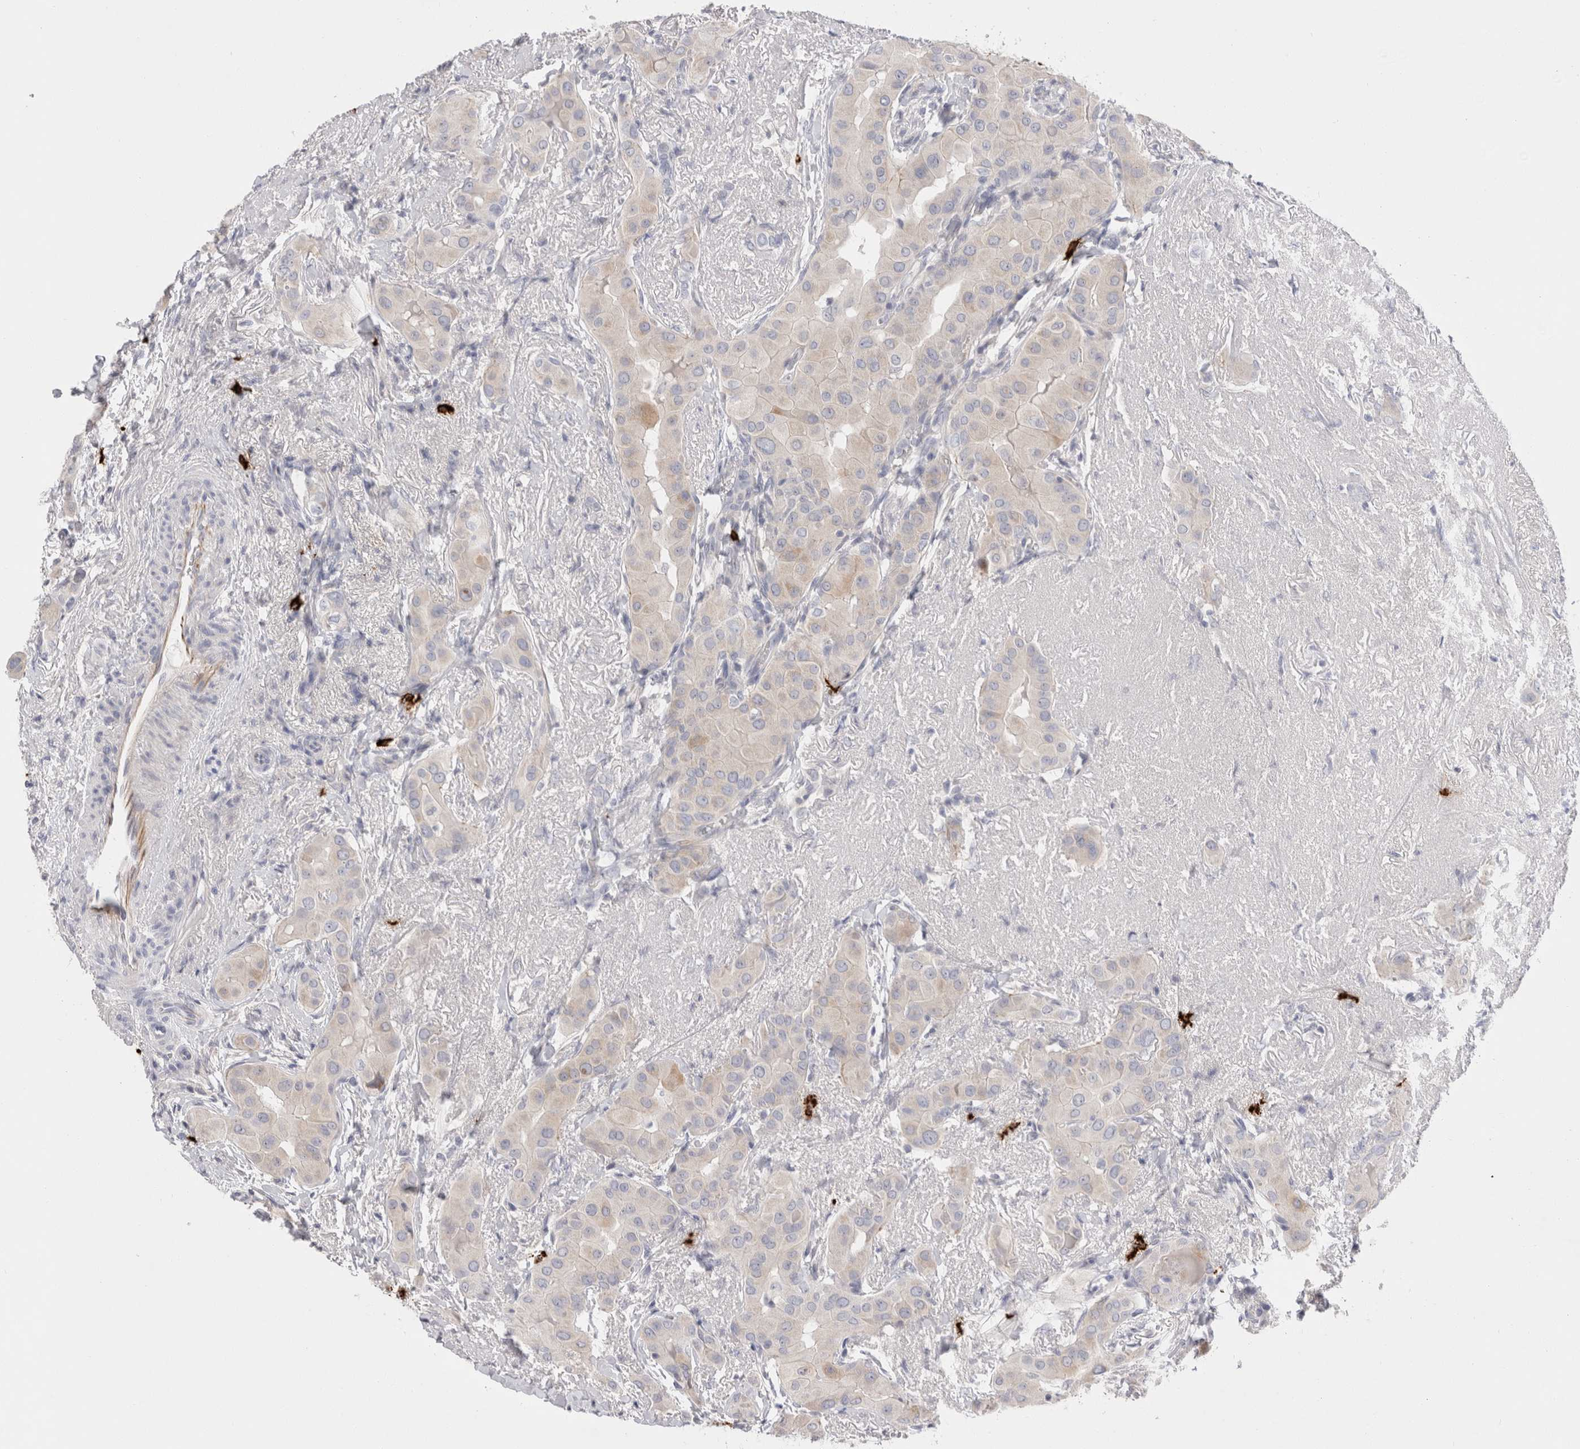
{"staining": {"intensity": "weak", "quantity": "25%-75%", "location": "cytoplasmic/membranous"}, "tissue": "thyroid cancer", "cell_type": "Tumor cells", "image_type": "cancer", "snomed": [{"axis": "morphology", "description": "Papillary adenocarcinoma, NOS"}, {"axis": "topography", "description": "Thyroid gland"}], "caption": "A high-resolution image shows IHC staining of thyroid cancer (papillary adenocarcinoma), which shows weak cytoplasmic/membranous staining in approximately 25%-75% of tumor cells.", "gene": "SPINK2", "patient": {"sex": "male", "age": 33}}